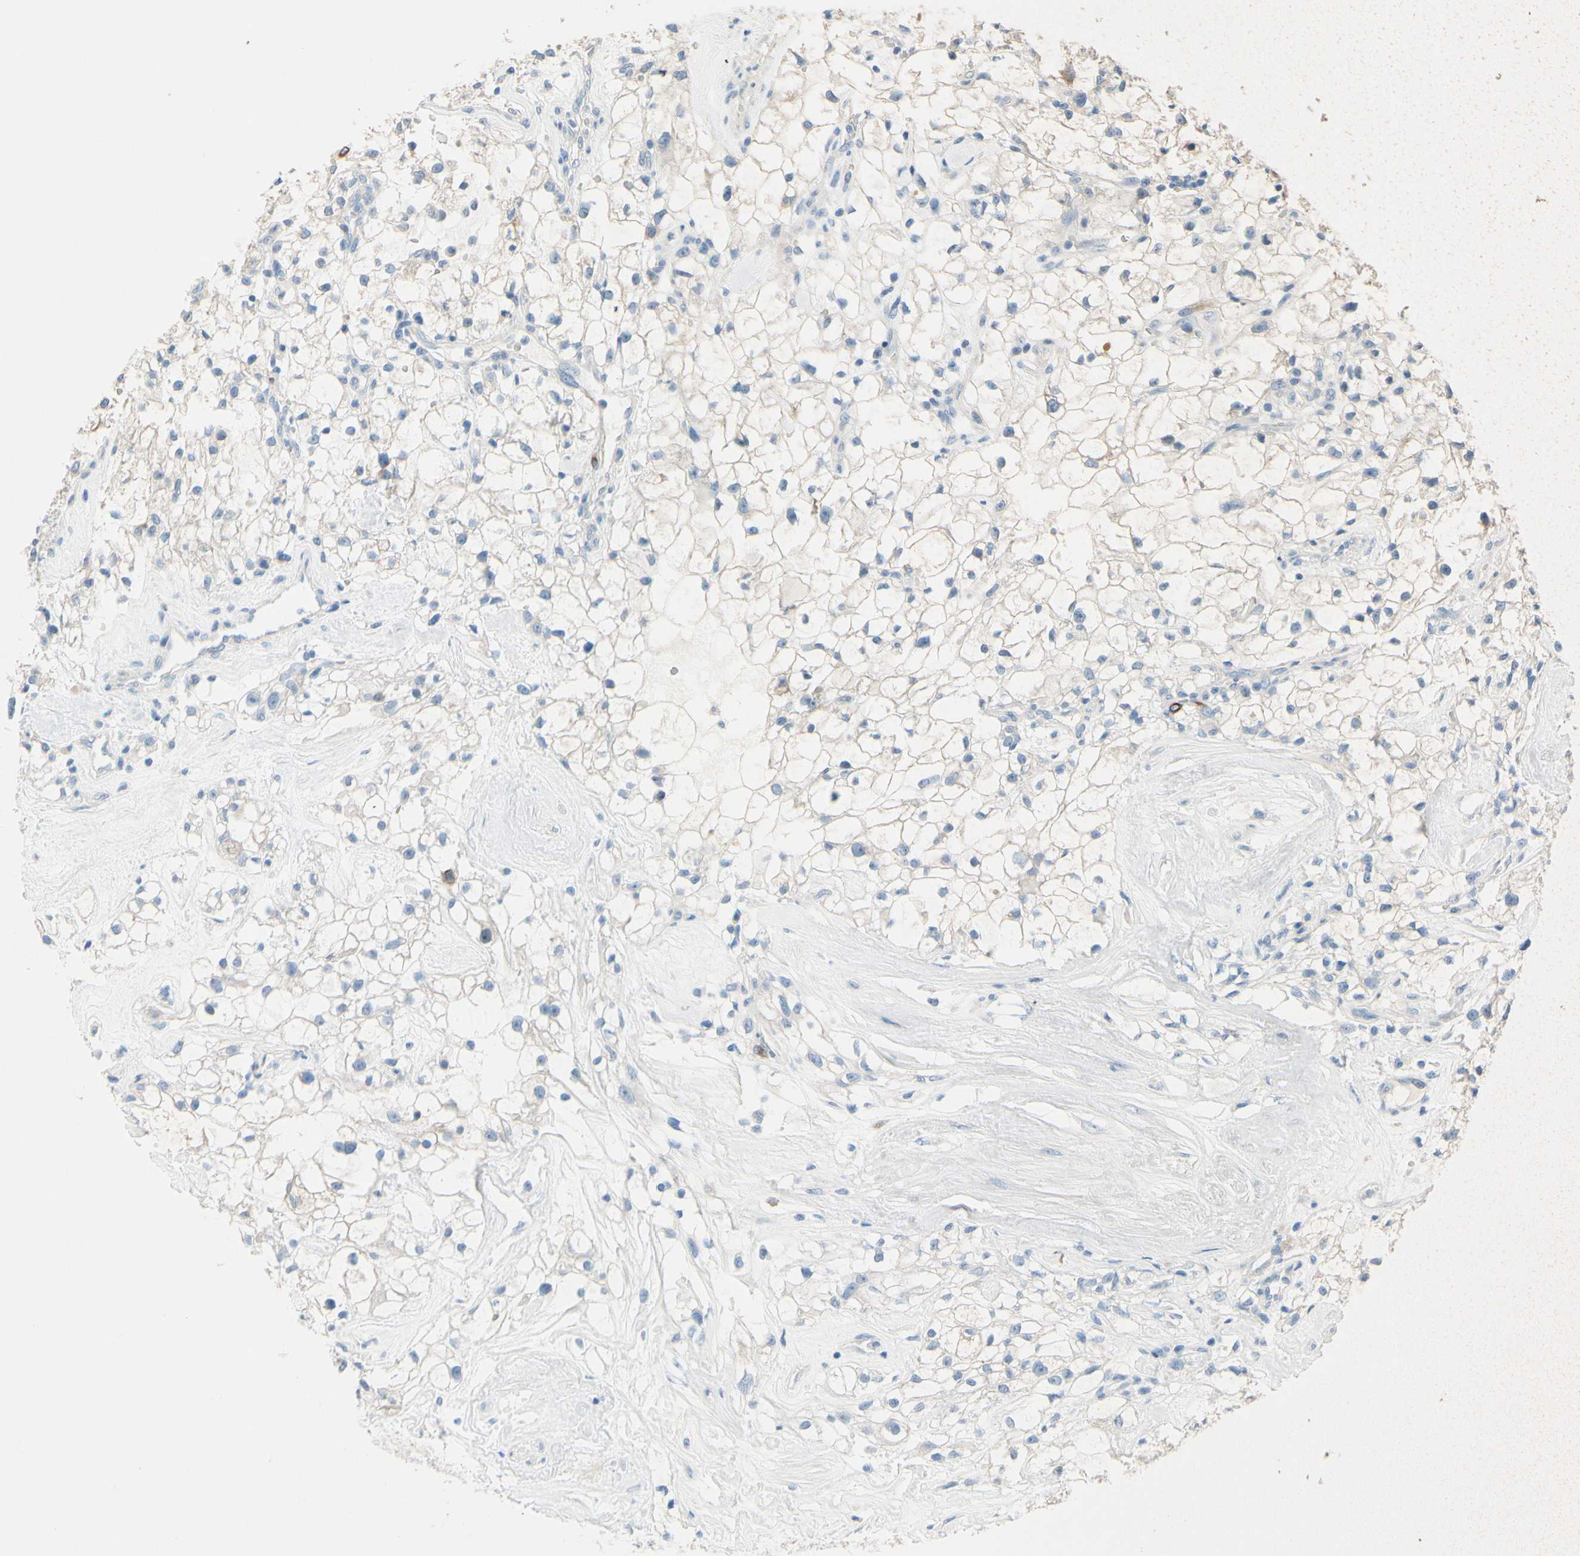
{"staining": {"intensity": "weak", "quantity": "<25%", "location": "cytoplasmic/membranous"}, "tissue": "renal cancer", "cell_type": "Tumor cells", "image_type": "cancer", "snomed": [{"axis": "morphology", "description": "Adenocarcinoma, NOS"}, {"axis": "topography", "description": "Kidney"}], "caption": "Immunohistochemical staining of renal cancer (adenocarcinoma) reveals no significant positivity in tumor cells. Brightfield microscopy of IHC stained with DAB (brown) and hematoxylin (blue), captured at high magnification.", "gene": "CKAP2", "patient": {"sex": "female", "age": 60}}